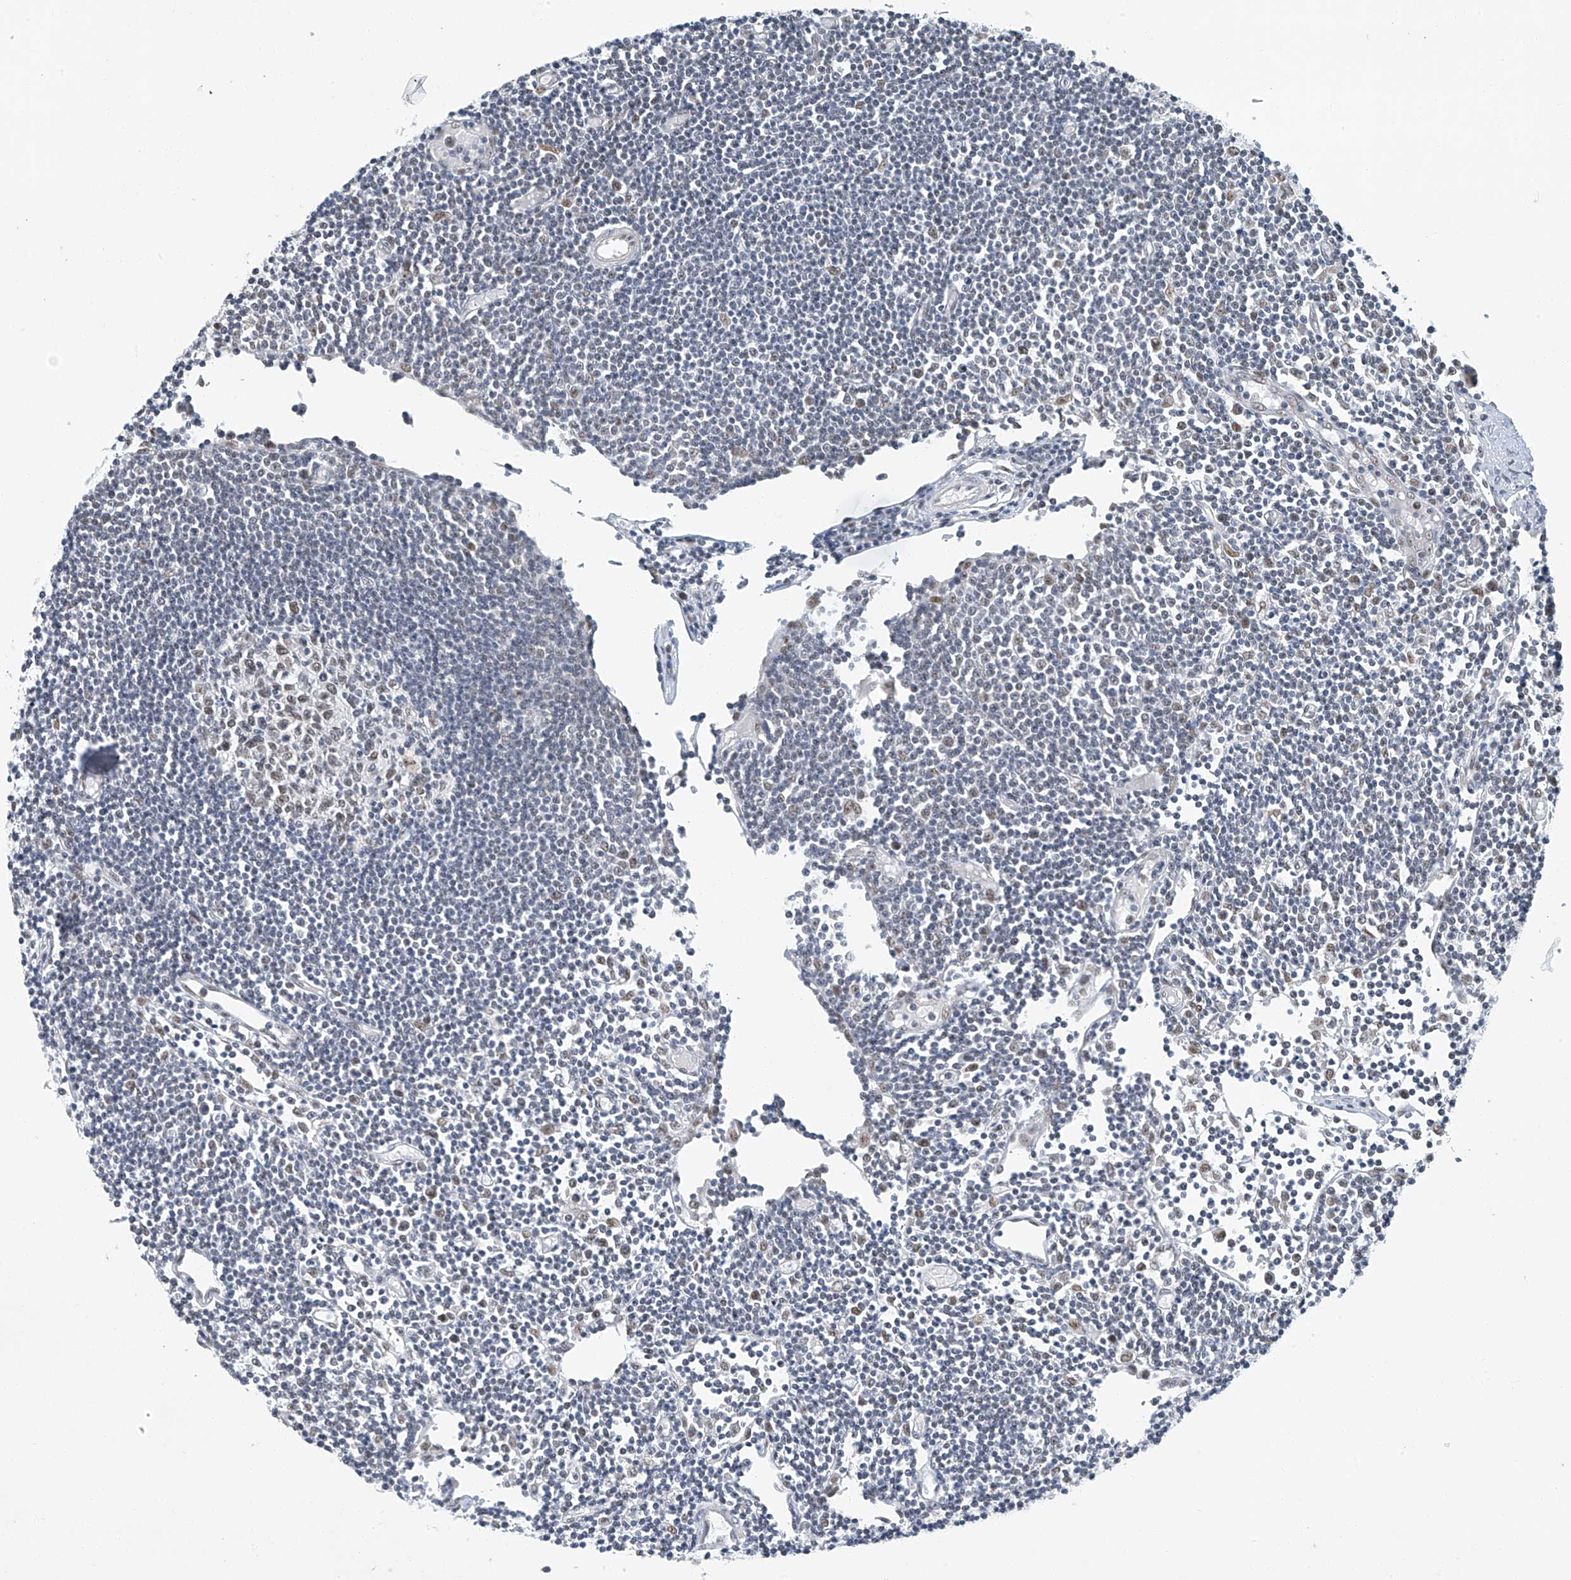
{"staining": {"intensity": "moderate", "quantity": "<25%", "location": "nuclear"}, "tissue": "lymph node", "cell_type": "Germinal center cells", "image_type": "normal", "snomed": [{"axis": "morphology", "description": "Normal tissue, NOS"}, {"axis": "topography", "description": "Lymph node"}], "caption": "Protein staining by immunohistochemistry (IHC) exhibits moderate nuclear expression in about <25% of germinal center cells in benign lymph node.", "gene": "TAF8", "patient": {"sex": "female", "age": 11}}